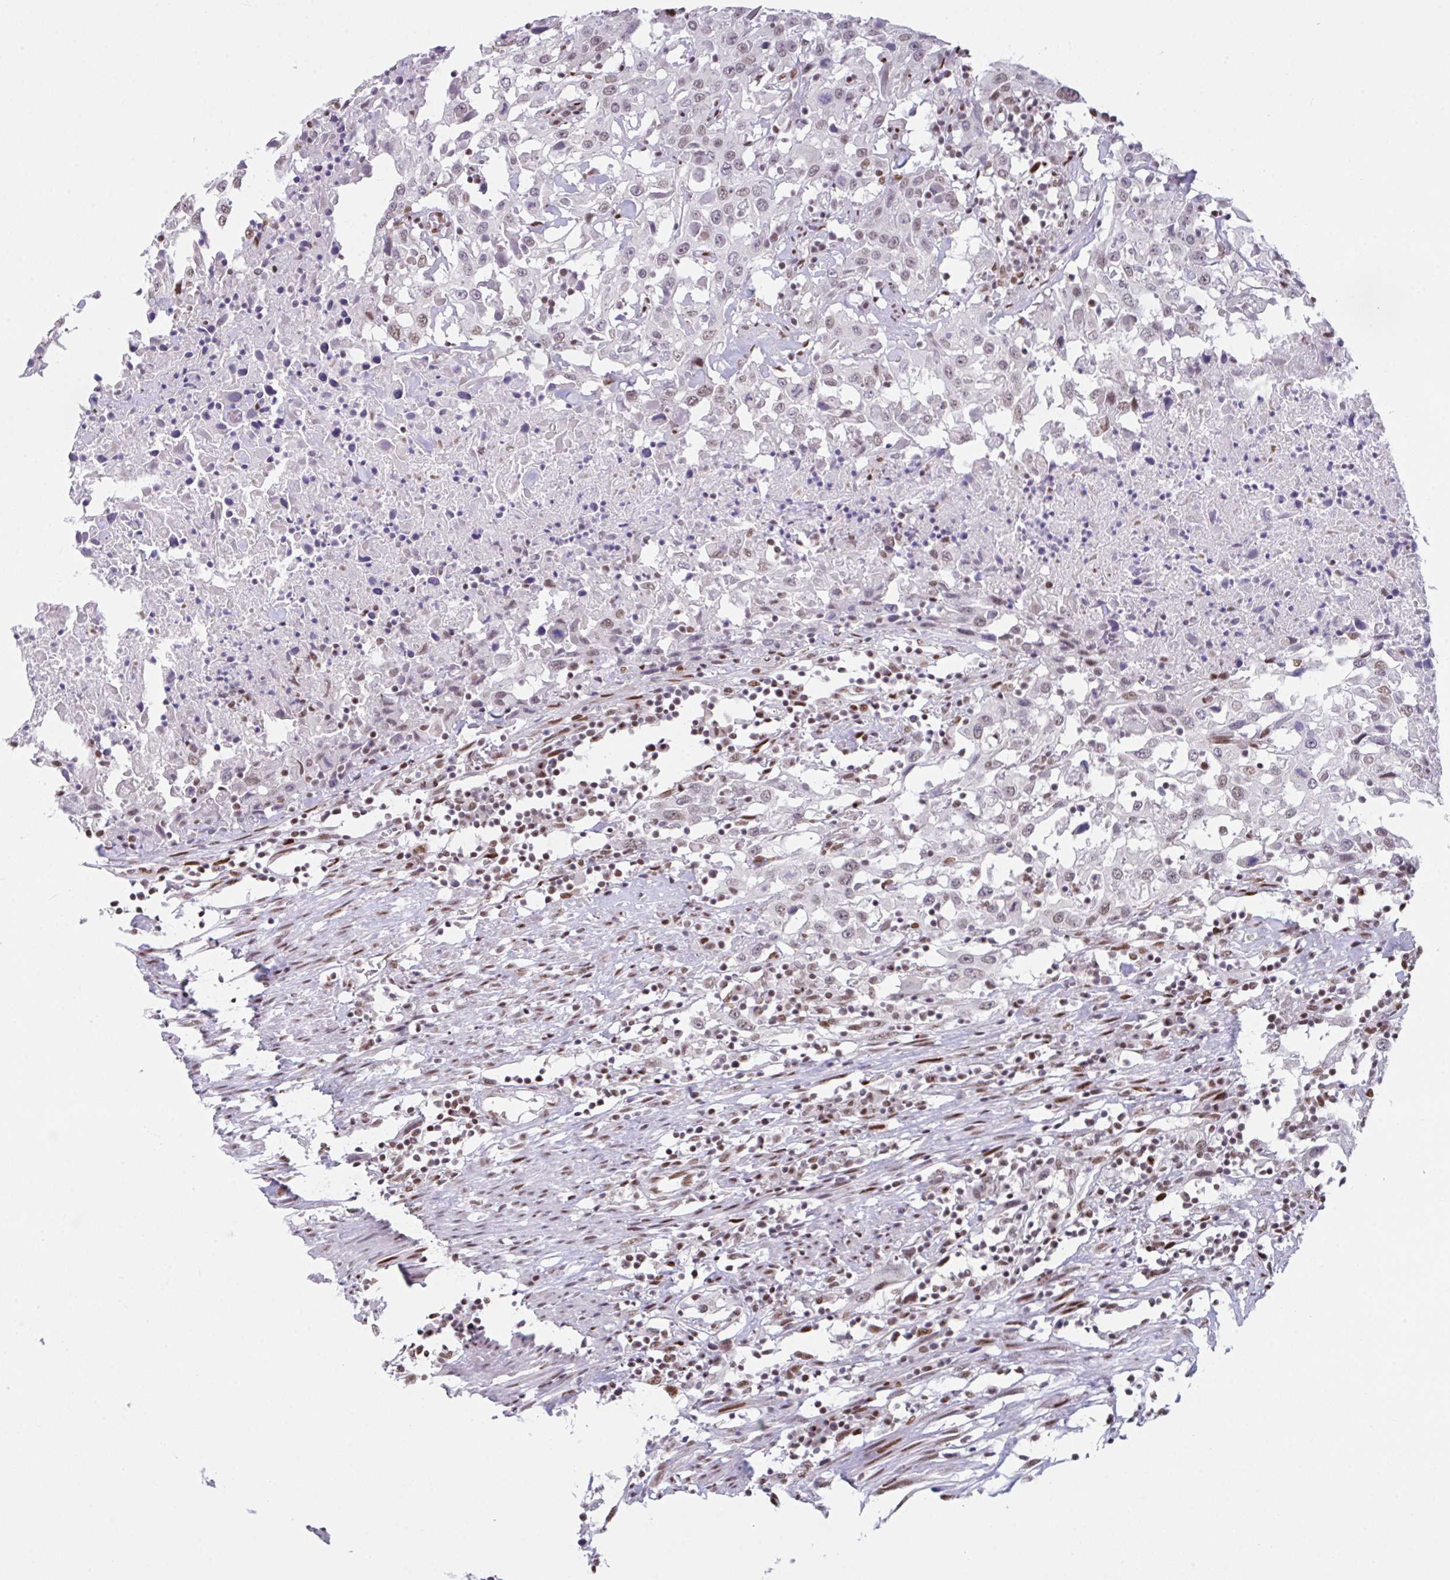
{"staining": {"intensity": "weak", "quantity": "25%-75%", "location": "nuclear"}, "tissue": "urothelial cancer", "cell_type": "Tumor cells", "image_type": "cancer", "snomed": [{"axis": "morphology", "description": "Urothelial carcinoma, High grade"}, {"axis": "topography", "description": "Urinary bladder"}], "caption": "Immunohistochemistry (IHC) photomicrograph of neoplastic tissue: urothelial cancer stained using immunohistochemistry demonstrates low levels of weak protein expression localized specifically in the nuclear of tumor cells, appearing as a nuclear brown color.", "gene": "CLP1", "patient": {"sex": "male", "age": 61}}